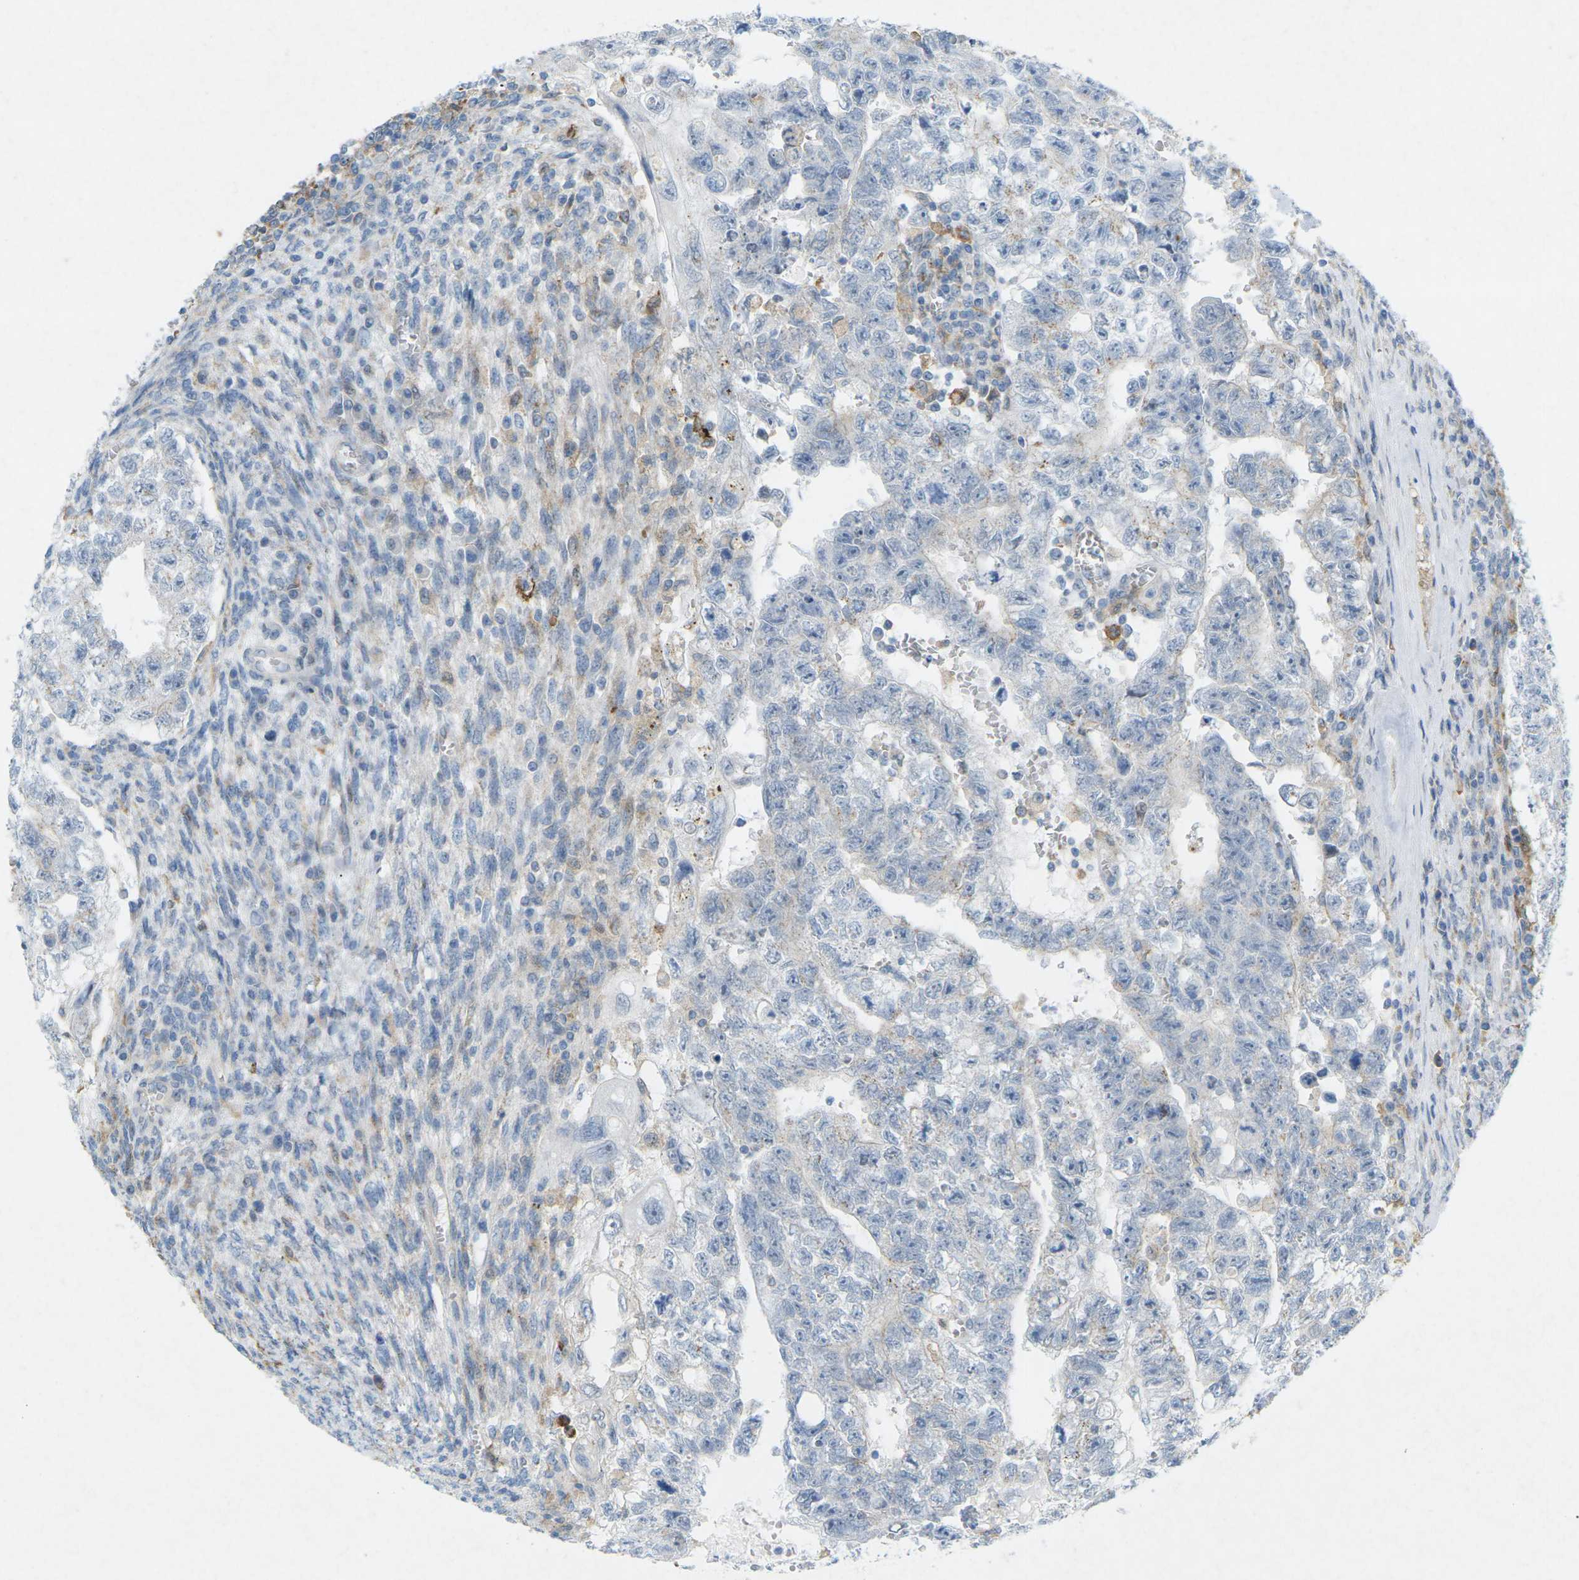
{"staining": {"intensity": "negative", "quantity": "none", "location": "none"}, "tissue": "testis cancer", "cell_type": "Tumor cells", "image_type": "cancer", "snomed": [{"axis": "morphology", "description": "Seminoma, NOS"}, {"axis": "morphology", "description": "Carcinoma, Embryonal, NOS"}, {"axis": "topography", "description": "Testis"}], "caption": "This is a photomicrograph of immunohistochemistry staining of testis cancer (seminoma), which shows no positivity in tumor cells. (Brightfield microscopy of DAB immunohistochemistry at high magnification).", "gene": "STK11", "patient": {"sex": "male", "age": 38}}